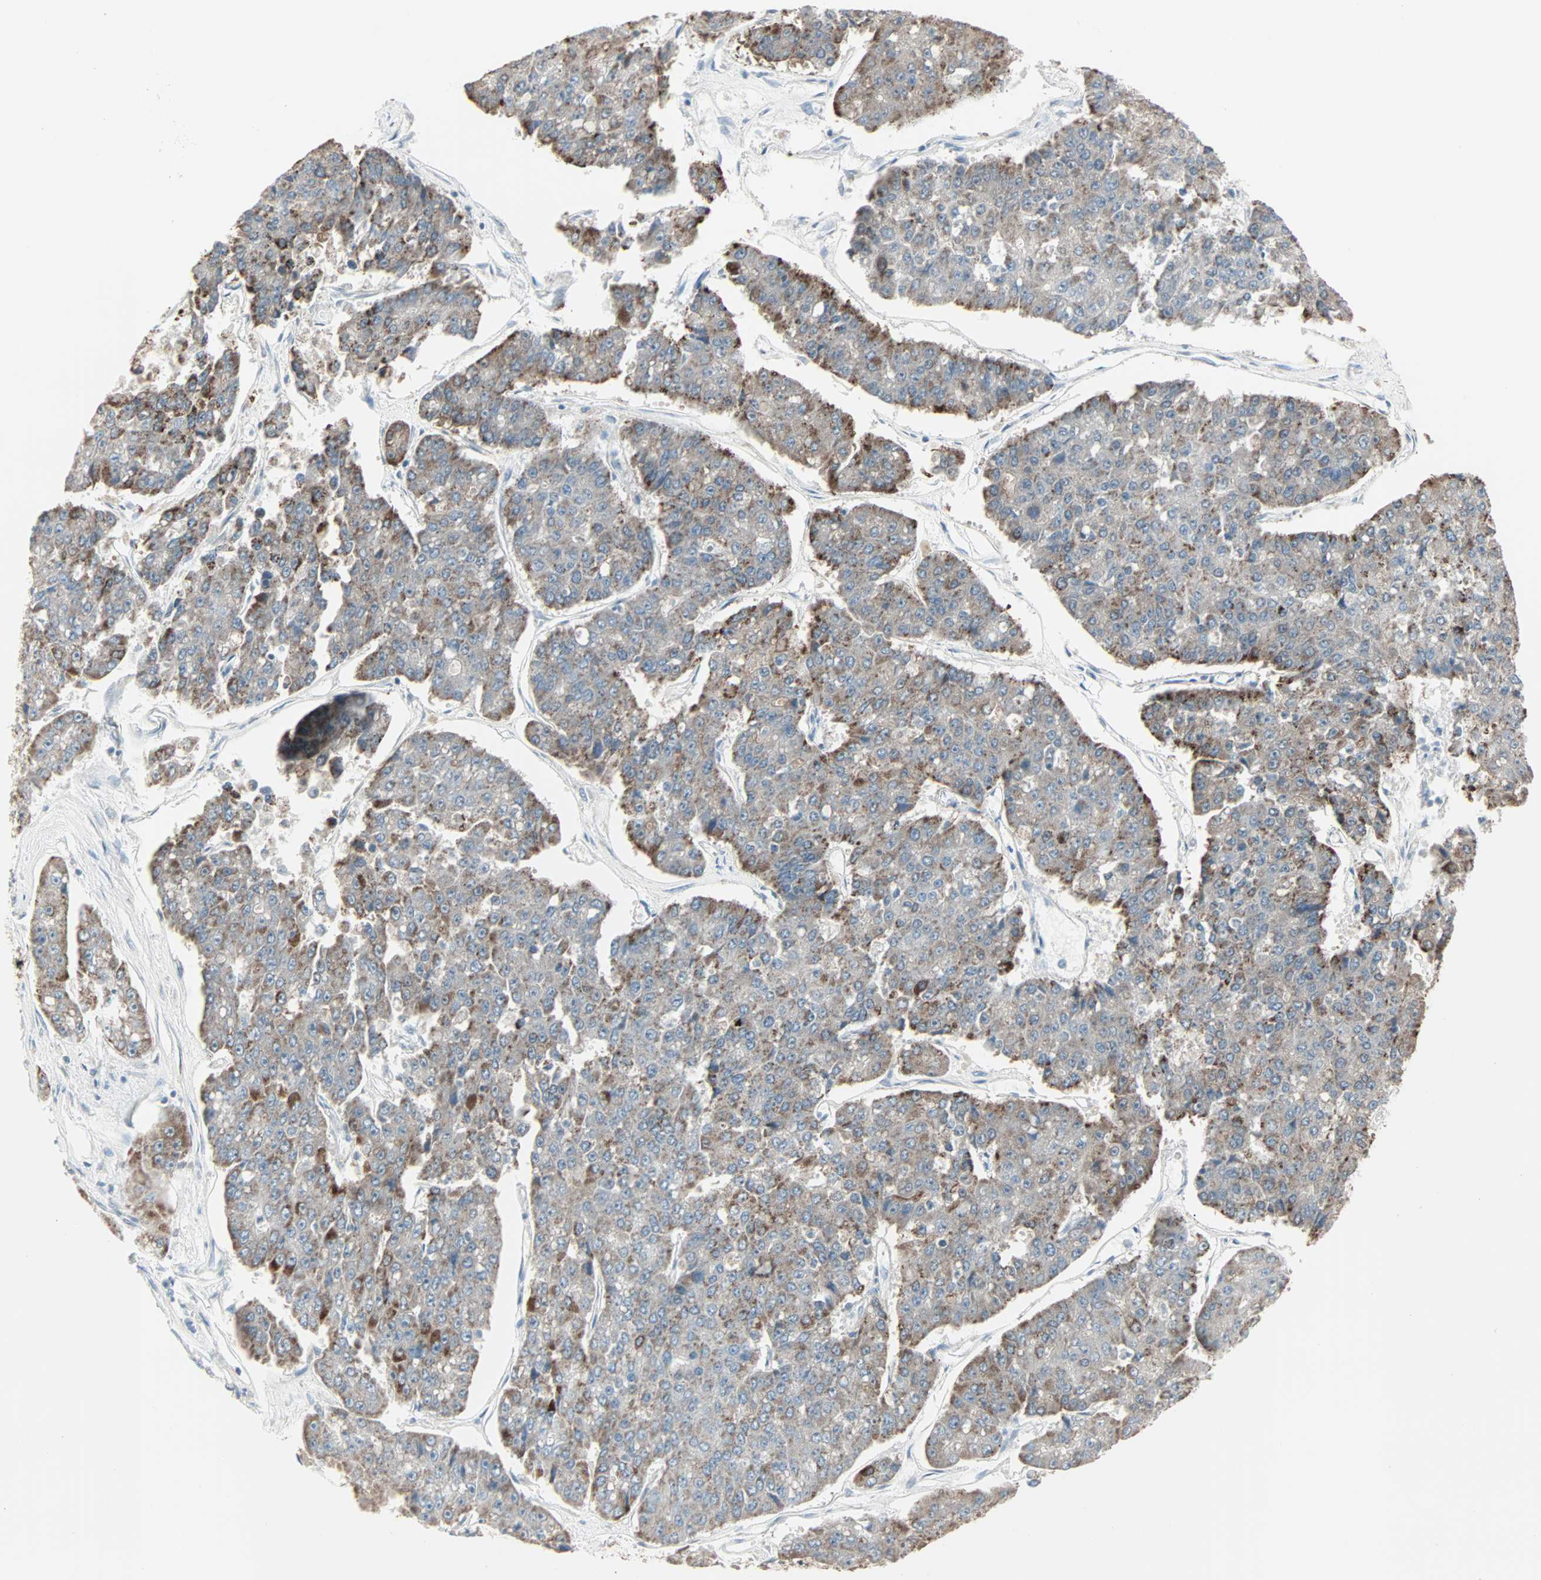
{"staining": {"intensity": "moderate", "quantity": "<25%", "location": "cytoplasmic/membranous"}, "tissue": "pancreatic cancer", "cell_type": "Tumor cells", "image_type": "cancer", "snomed": [{"axis": "morphology", "description": "Adenocarcinoma, NOS"}, {"axis": "topography", "description": "Pancreas"}], "caption": "DAB (3,3'-diaminobenzidine) immunohistochemical staining of pancreatic adenocarcinoma demonstrates moderate cytoplasmic/membranous protein staining in approximately <25% of tumor cells.", "gene": "IDH2", "patient": {"sex": "male", "age": 50}}